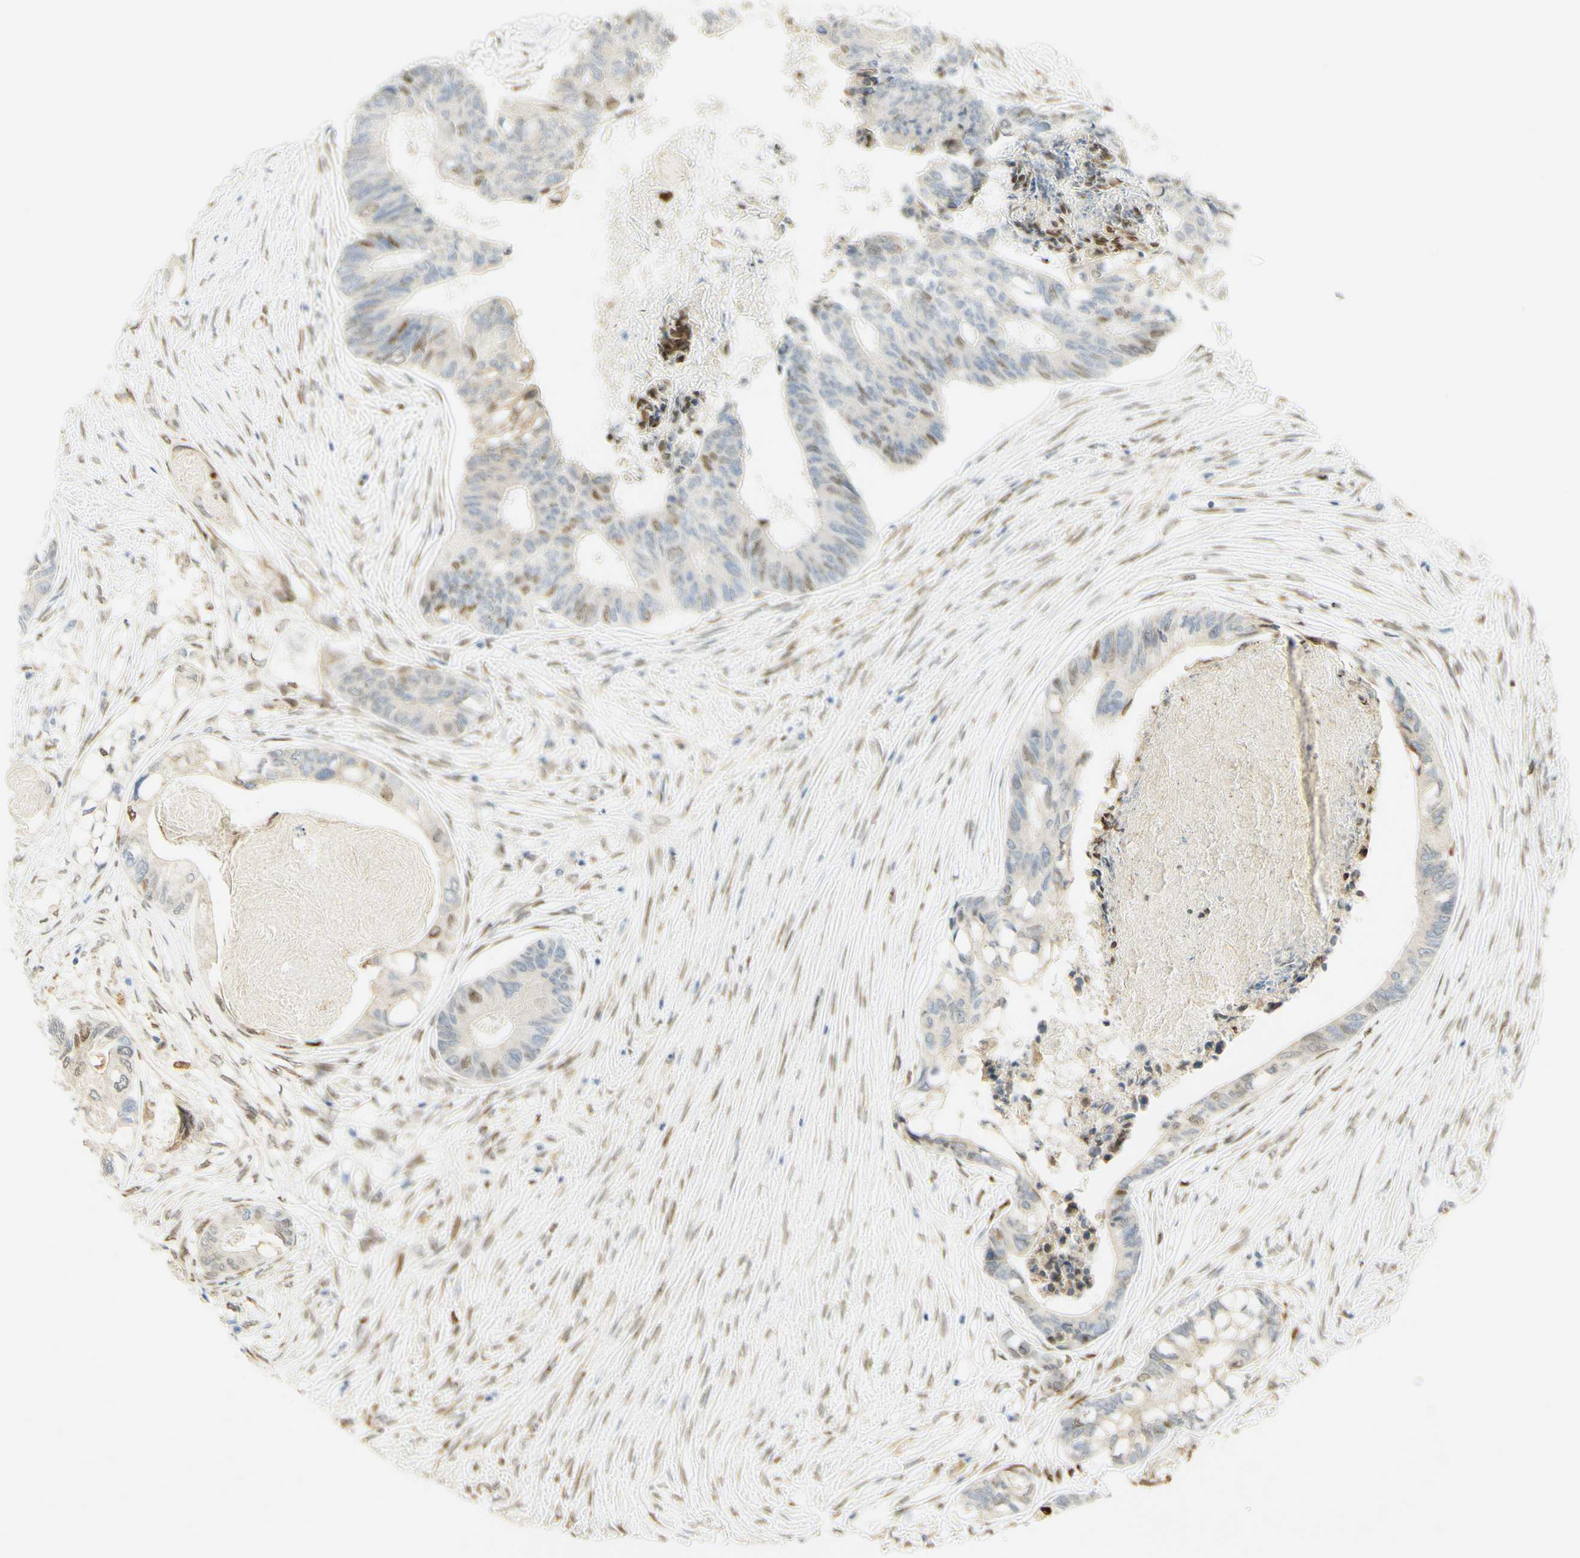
{"staining": {"intensity": "moderate", "quantity": "<25%", "location": "nuclear"}, "tissue": "colorectal cancer", "cell_type": "Tumor cells", "image_type": "cancer", "snomed": [{"axis": "morphology", "description": "Adenocarcinoma, NOS"}, {"axis": "topography", "description": "Rectum"}], "caption": "High-power microscopy captured an immunohistochemistry (IHC) micrograph of colorectal adenocarcinoma, revealing moderate nuclear positivity in about <25% of tumor cells.", "gene": "E2F1", "patient": {"sex": "male", "age": 63}}